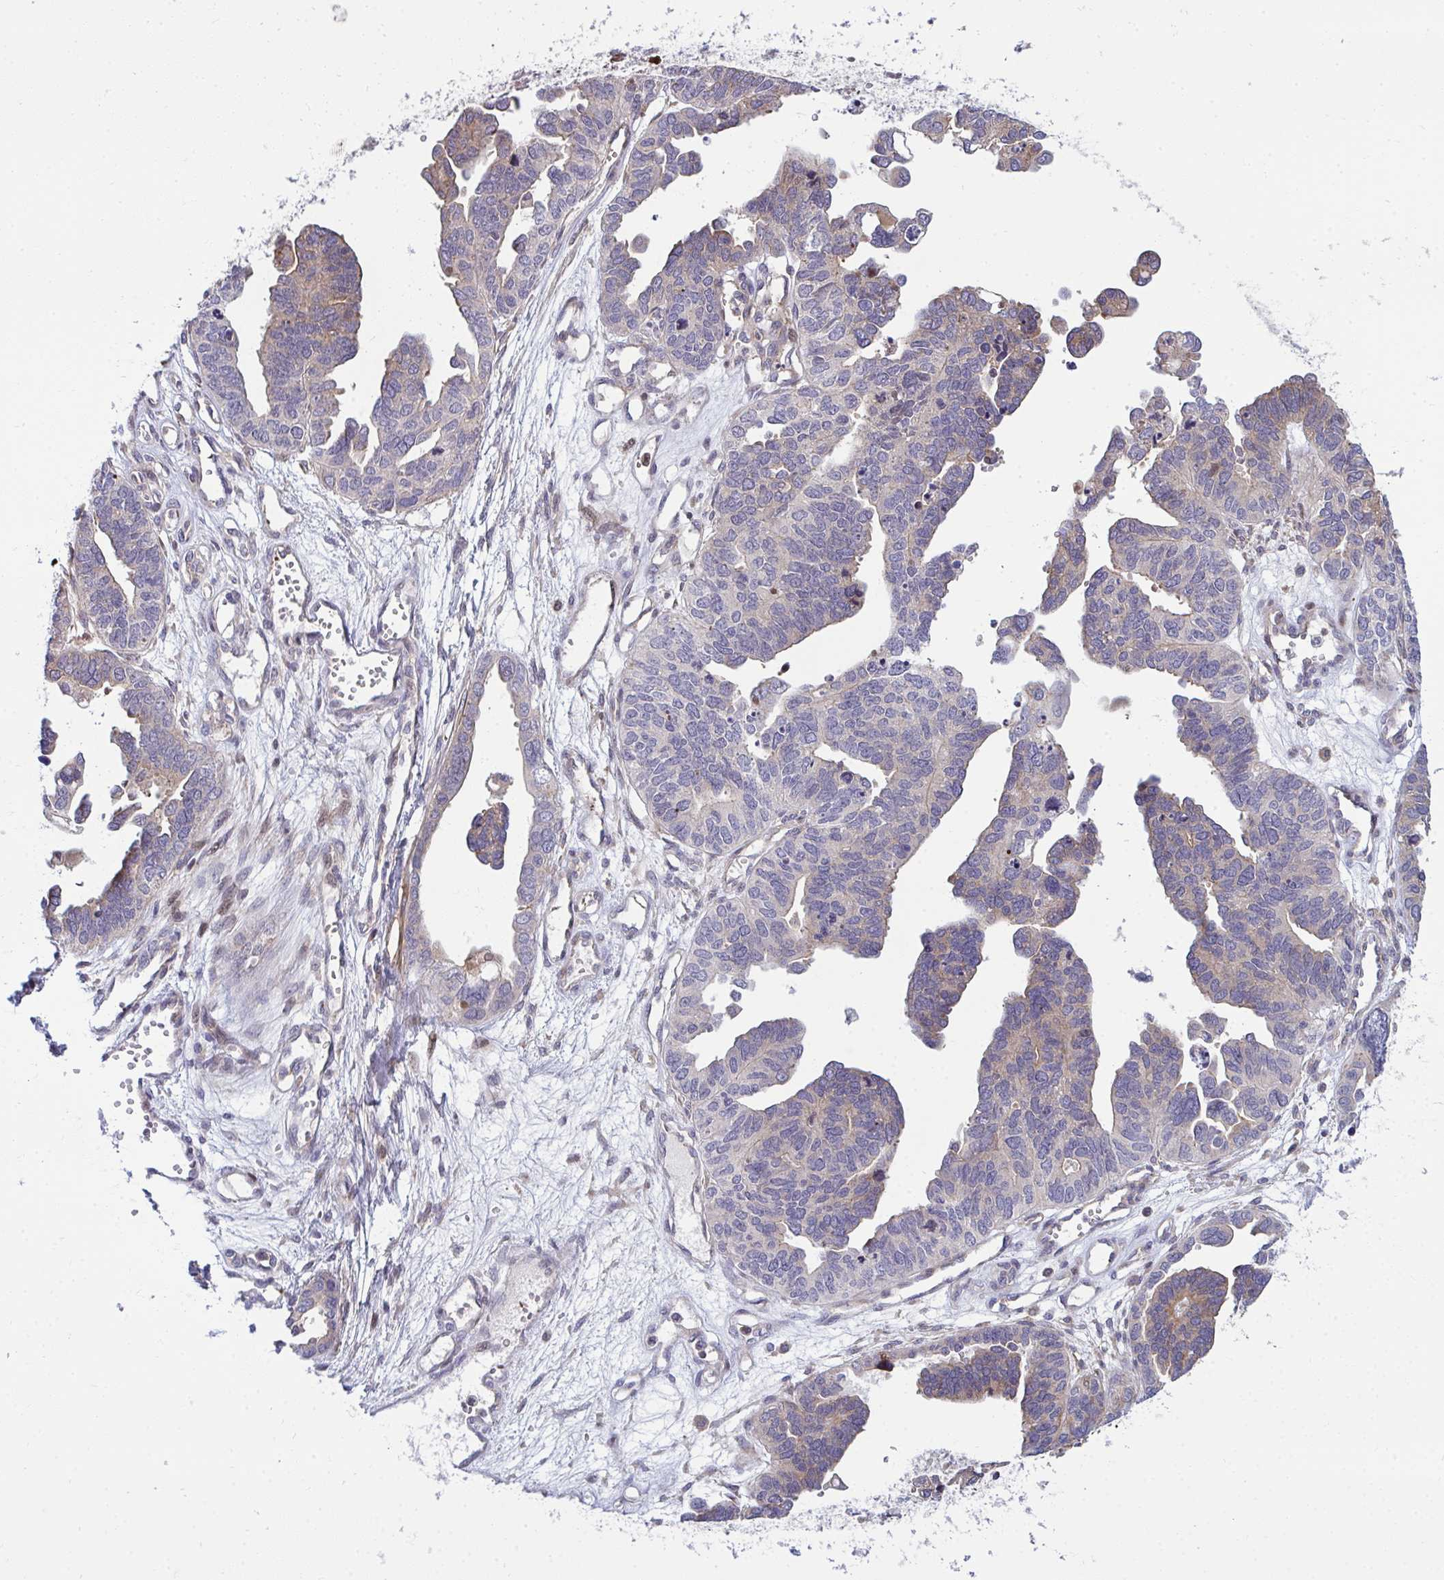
{"staining": {"intensity": "weak", "quantity": "<25%", "location": "cytoplasmic/membranous"}, "tissue": "ovarian cancer", "cell_type": "Tumor cells", "image_type": "cancer", "snomed": [{"axis": "morphology", "description": "Cystadenocarcinoma, serous, NOS"}, {"axis": "topography", "description": "Ovary"}], "caption": "DAB immunohistochemical staining of ovarian serous cystadenocarcinoma displays no significant expression in tumor cells.", "gene": "ZSCAN9", "patient": {"sex": "female", "age": 51}}